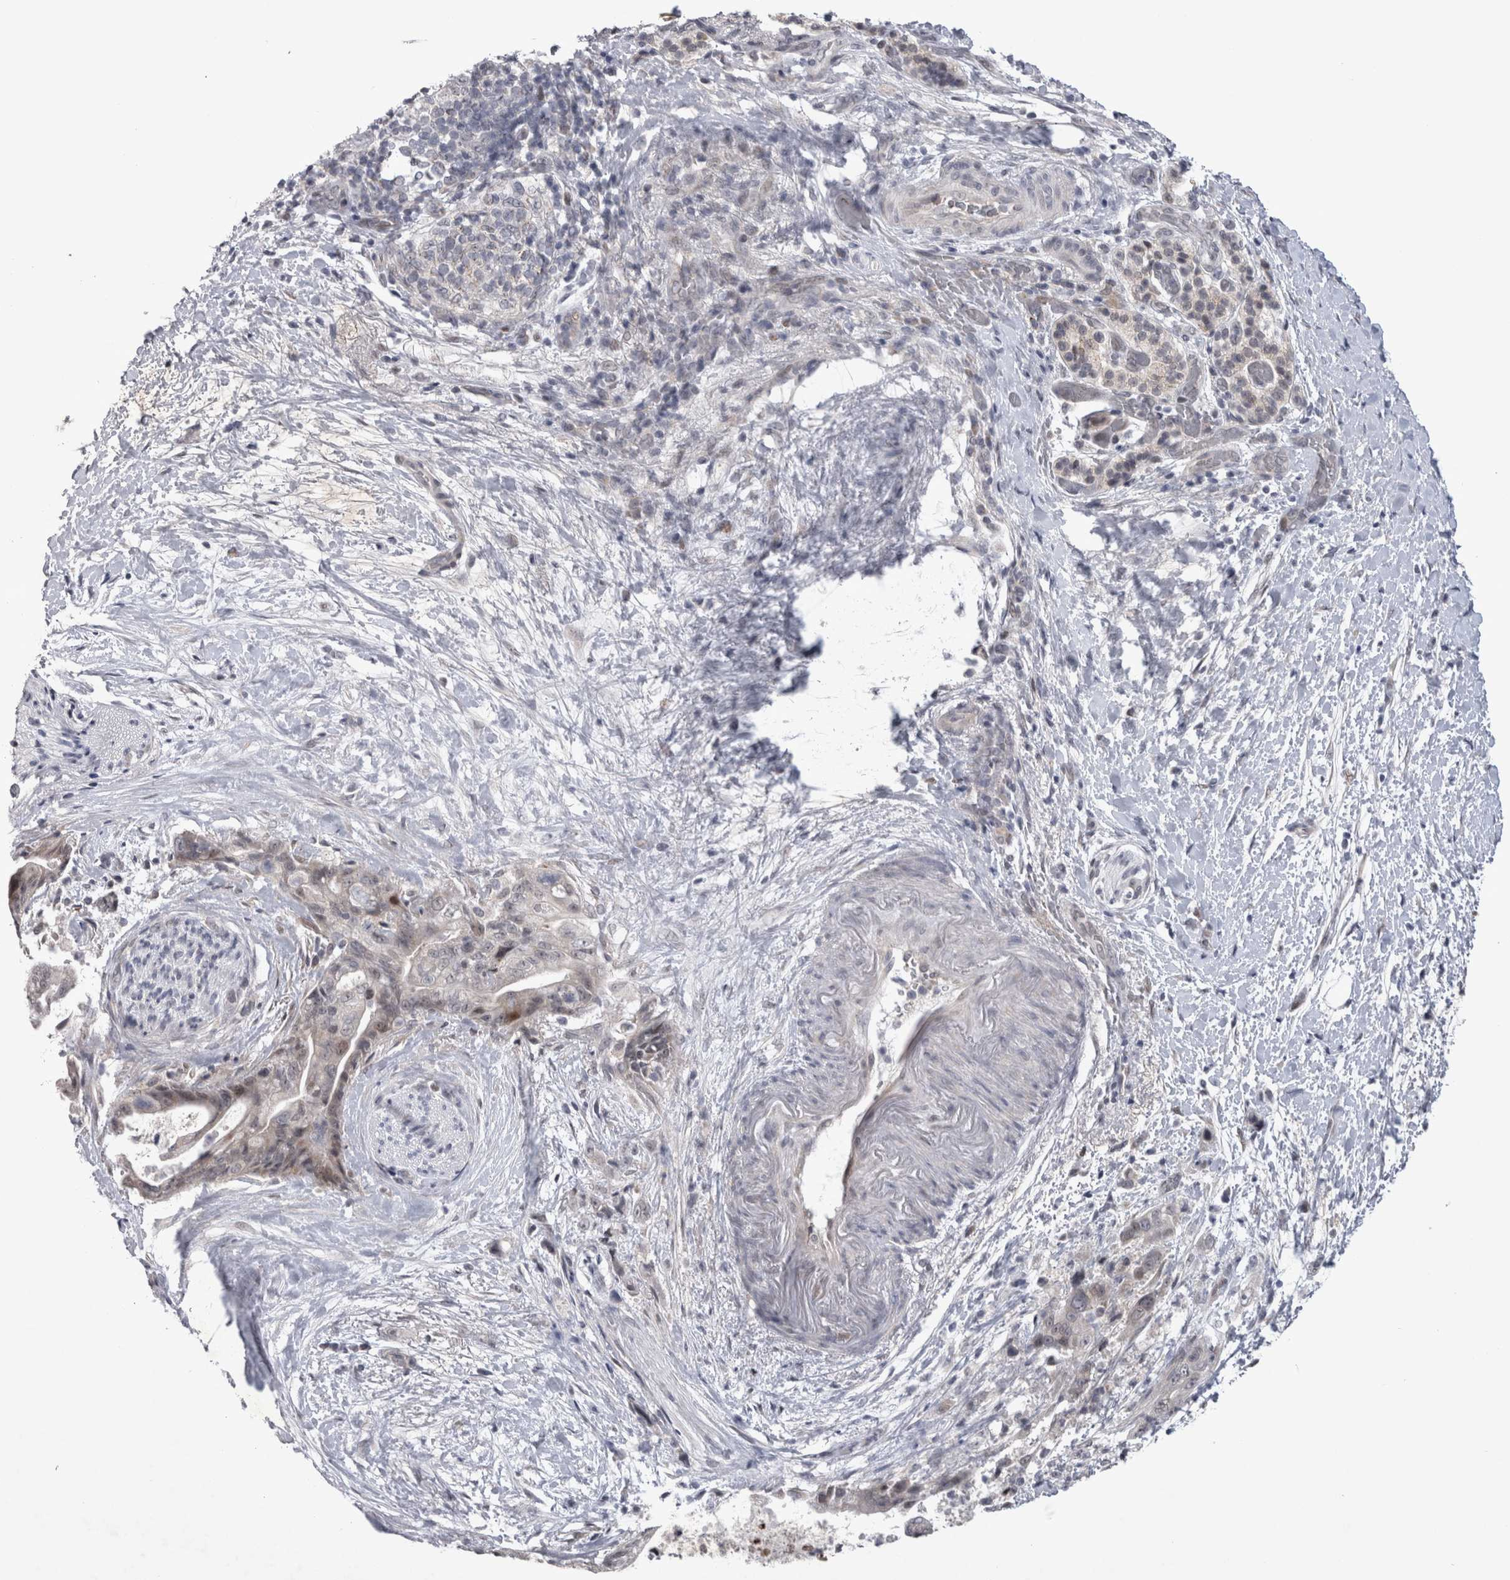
{"staining": {"intensity": "weak", "quantity": "25%-75%", "location": "nuclear"}, "tissue": "pancreatic cancer", "cell_type": "Tumor cells", "image_type": "cancer", "snomed": [{"axis": "morphology", "description": "Adenocarcinoma, NOS"}, {"axis": "topography", "description": "Pancreas"}], "caption": "Immunohistochemical staining of human pancreatic cancer displays weak nuclear protein expression in about 25%-75% of tumor cells.", "gene": "IFI44", "patient": {"sex": "male", "age": 59}}